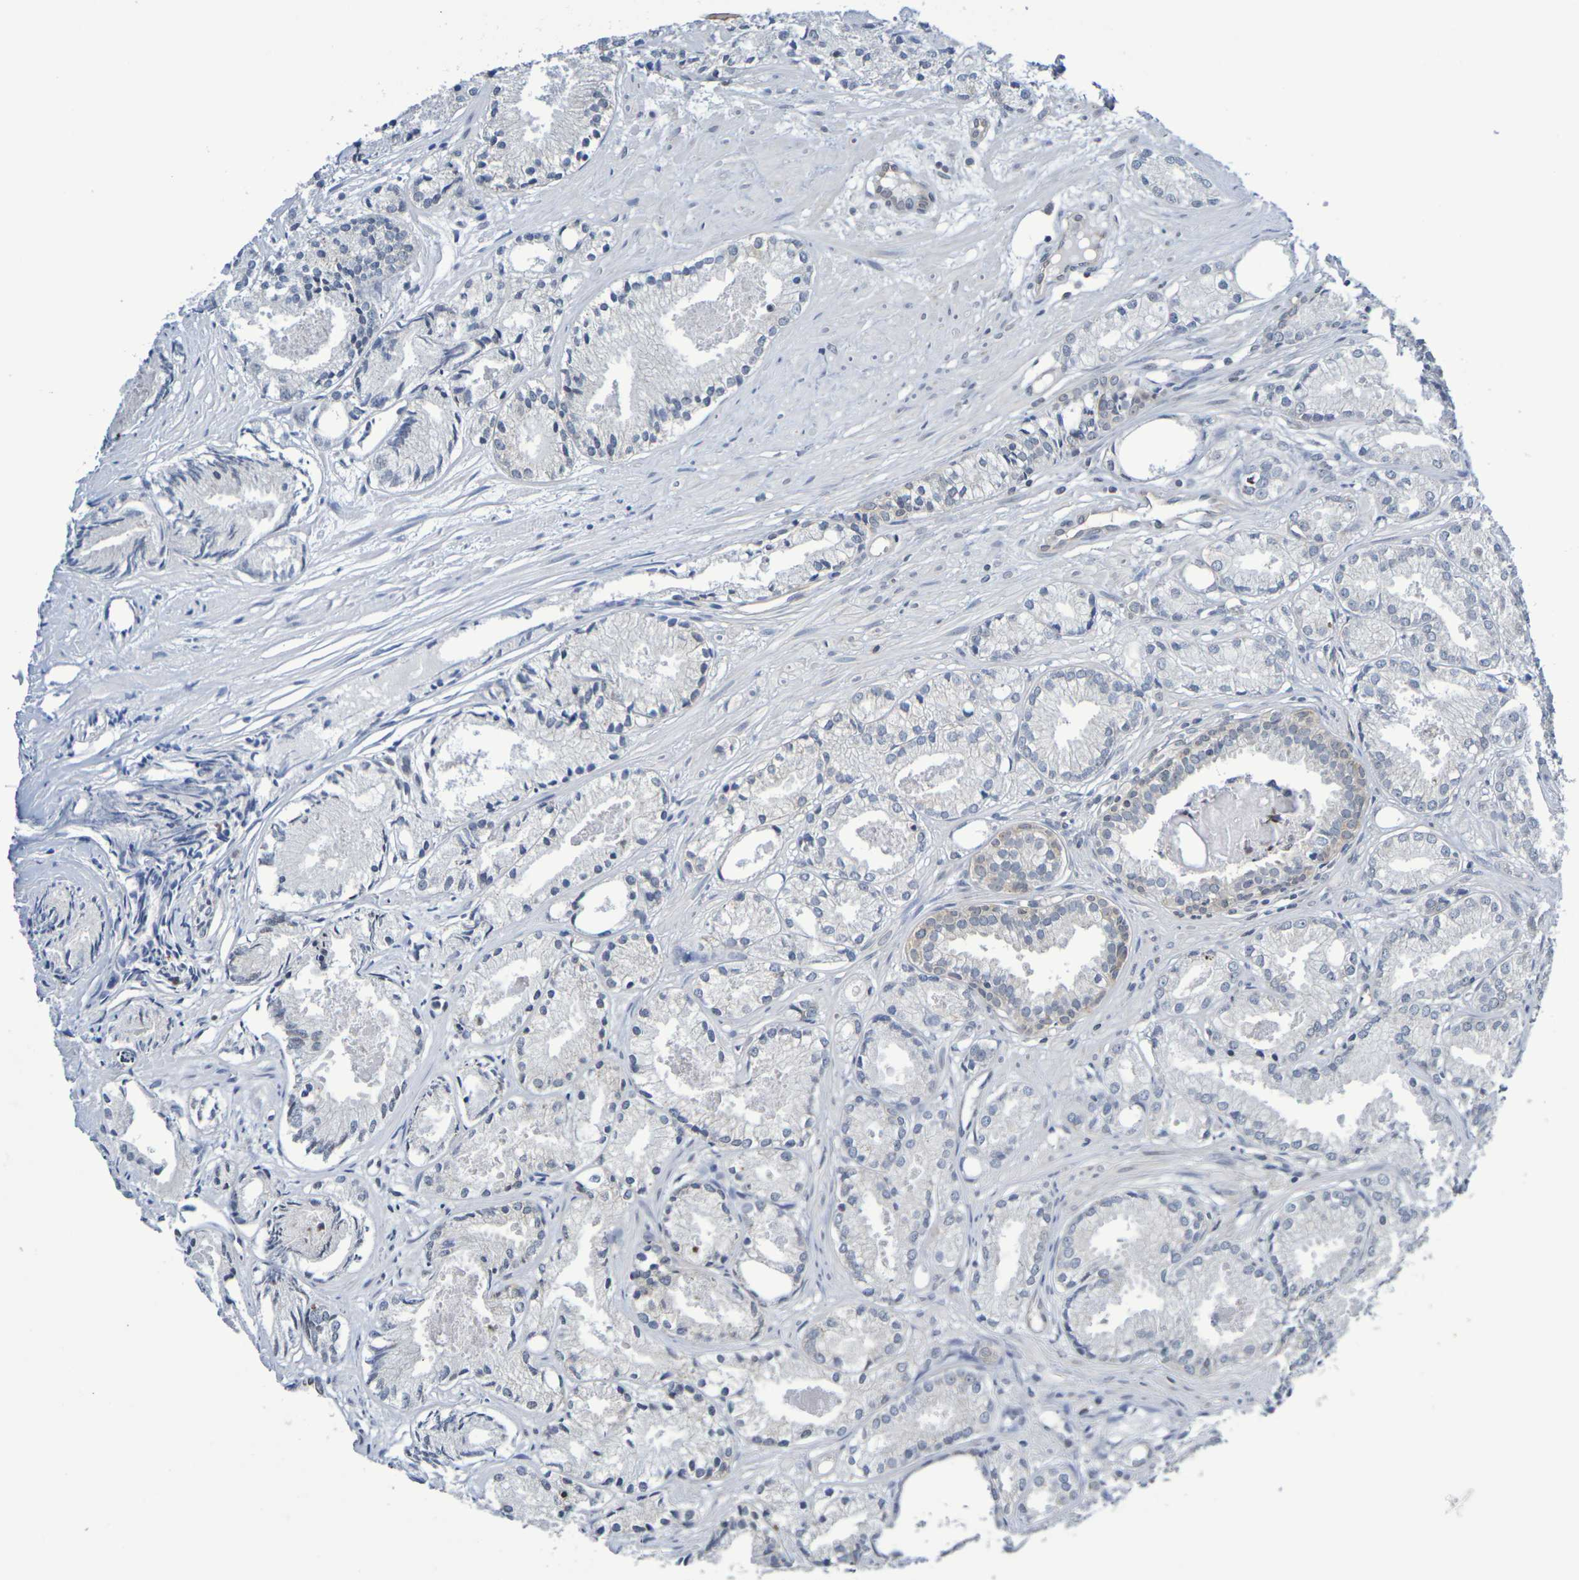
{"staining": {"intensity": "weak", "quantity": "<25%", "location": "cytoplasmic/membranous"}, "tissue": "prostate cancer", "cell_type": "Tumor cells", "image_type": "cancer", "snomed": [{"axis": "morphology", "description": "Adenocarcinoma, Low grade"}, {"axis": "topography", "description": "Prostate"}], "caption": "Immunohistochemistry photomicrograph of neoplastic tissue: human prostate cancer stained with DAB (3,3'-diaminobenzidine) exhibits no significant protein staining in tumor cells.", "gene": "CHRNB1", "patient": {"sex": "male", "age": 72}}